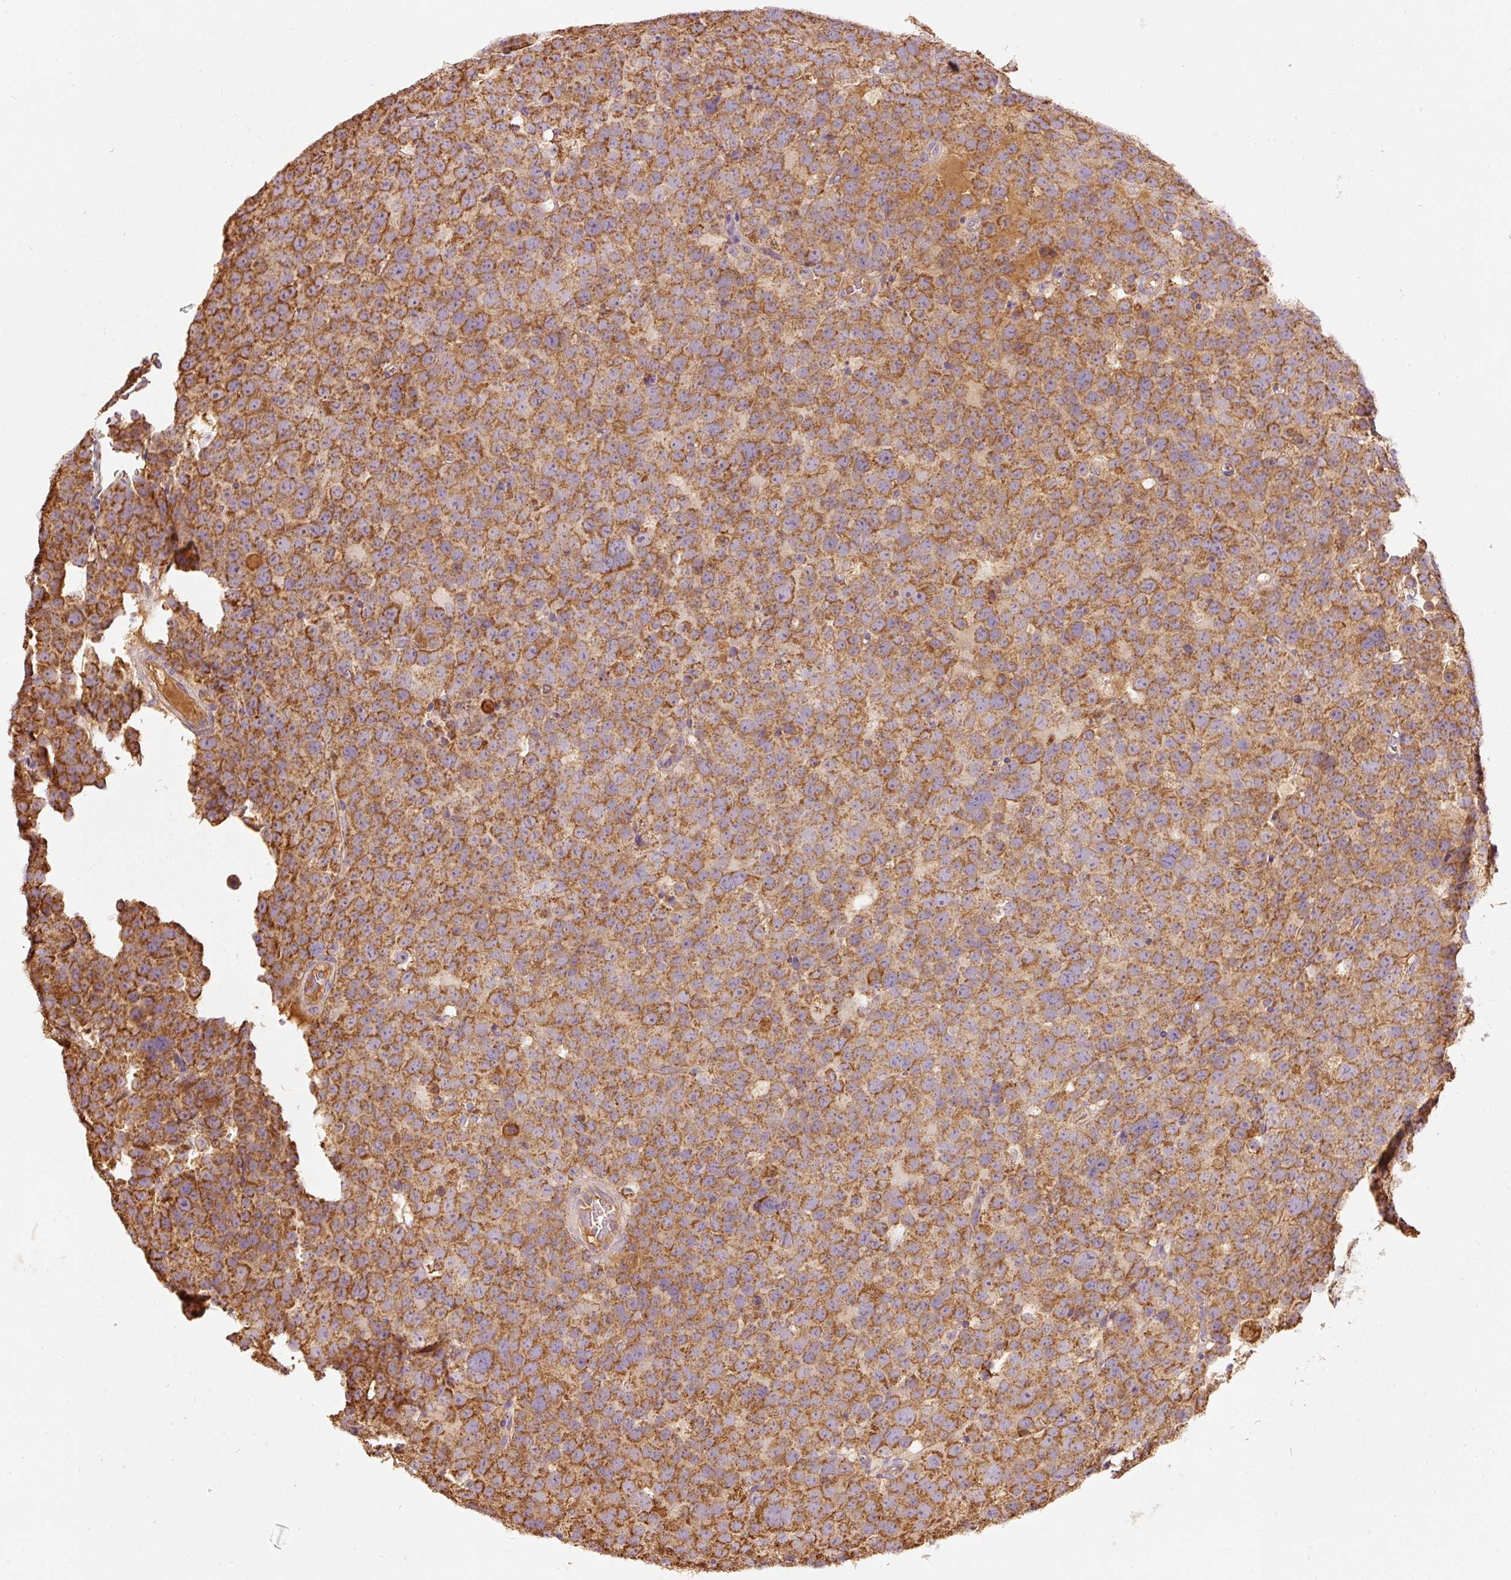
{"staining": {"intensity": "moderate", "quantity": ">75%", "location": "cytoplasmic/membranous"}, "tissue": "testis cancer", "cell_type": "Tumor cells", "image_type": "cancer", "snomed": [{"axis": "morphology", "description": "Seminoma, NOS"}, {"axis": "topography", "description": "Testis"}], "caption": "Approximately >75% of tumor cells in testis seminoma reveal moderate cytoplasmic/membranous protein positivity as visualized by brown immunohistochemical staining.", "gene": "PSENEN", "patient": {"sex": "male", "age": 71}}